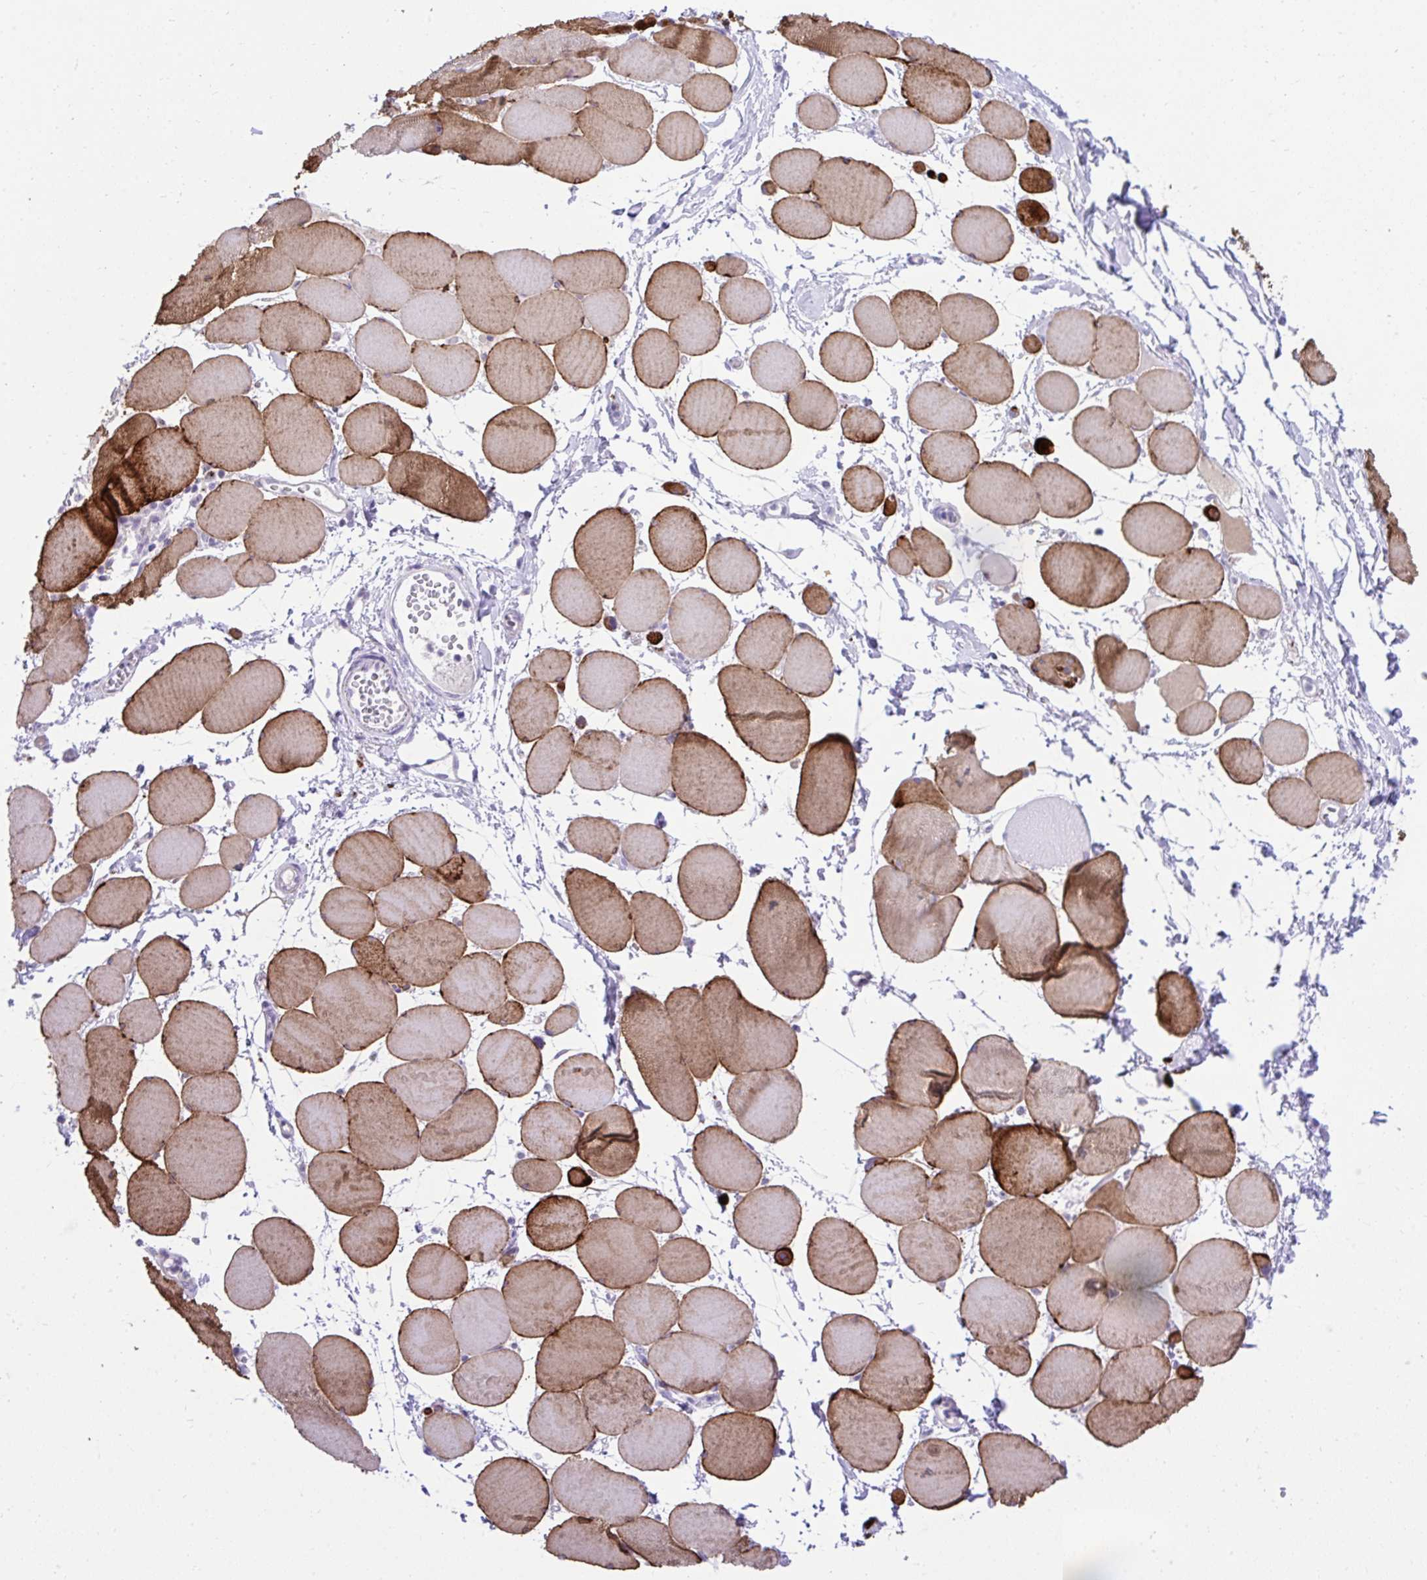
{"staining": {"intensity": "moderate", "quantity": "25%-75%", "location": "cytoplasmic/membranous"}, "tissue": "skeletal muscle", "cell_type": "Myocytes", "image_type": "normal", "snomed": [{"axis": "morphology", "description": "Normal tissue, NOS"}, {"axis": "topography", "description": "Skeletal muscle"}], "caption": "Immunohistochemistry (IHC) (DAB) staining of benign skeletal muscle reveals moderate cytoplasmic/membranous protein staining in about 25%-75% of myocytes.", "gene": "KCNN4", "patient": {"sex": "female", "age": 75}}